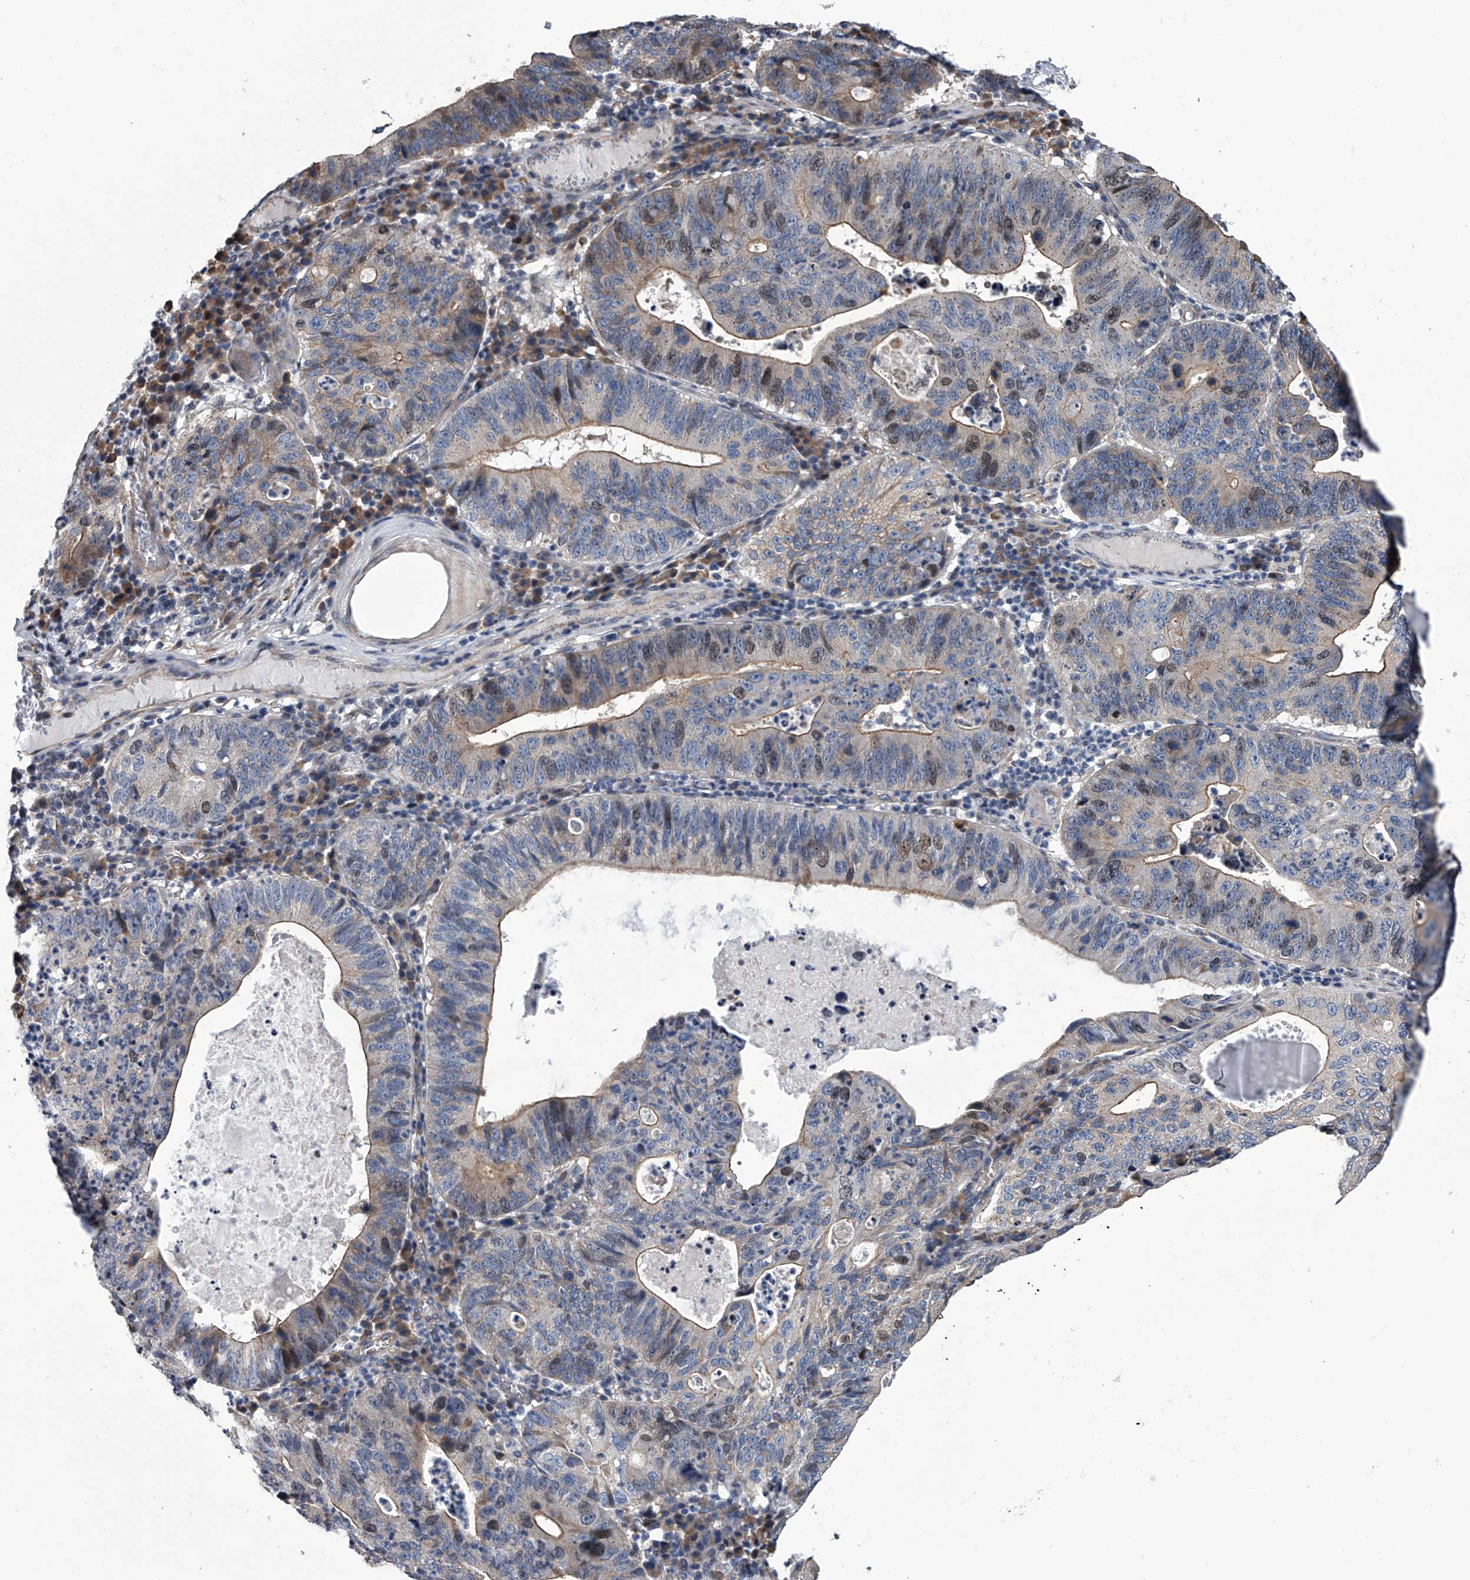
{"staining": {"intensity": "moderate", "quantity": "25%-75%", "location": "cytoplasmic/membranous,nuclear"}, "tissue": "stomach cancer", "cell_type": "Tumor cells", "image_type": "cancer", "snomed": [{"axis": "morphology", "description": "Adenocarcinoma, NOS"}, {"axis": "topography", "description": "Stomach"}], "caption": "Immunohistochemical staining of adenocarcinoma (stomach) demonstrates medium levels of moderate cytoplasmic/membranous and nuclear positivity in approximately 25%-75% of tumor cells. The protein is stained brown, and the nuclei are stained in blue (DAB IHC with brightfield microscopy, high magnification).", "gene": "ABCG1", "patient": {"sex": "male", "age": 59}}